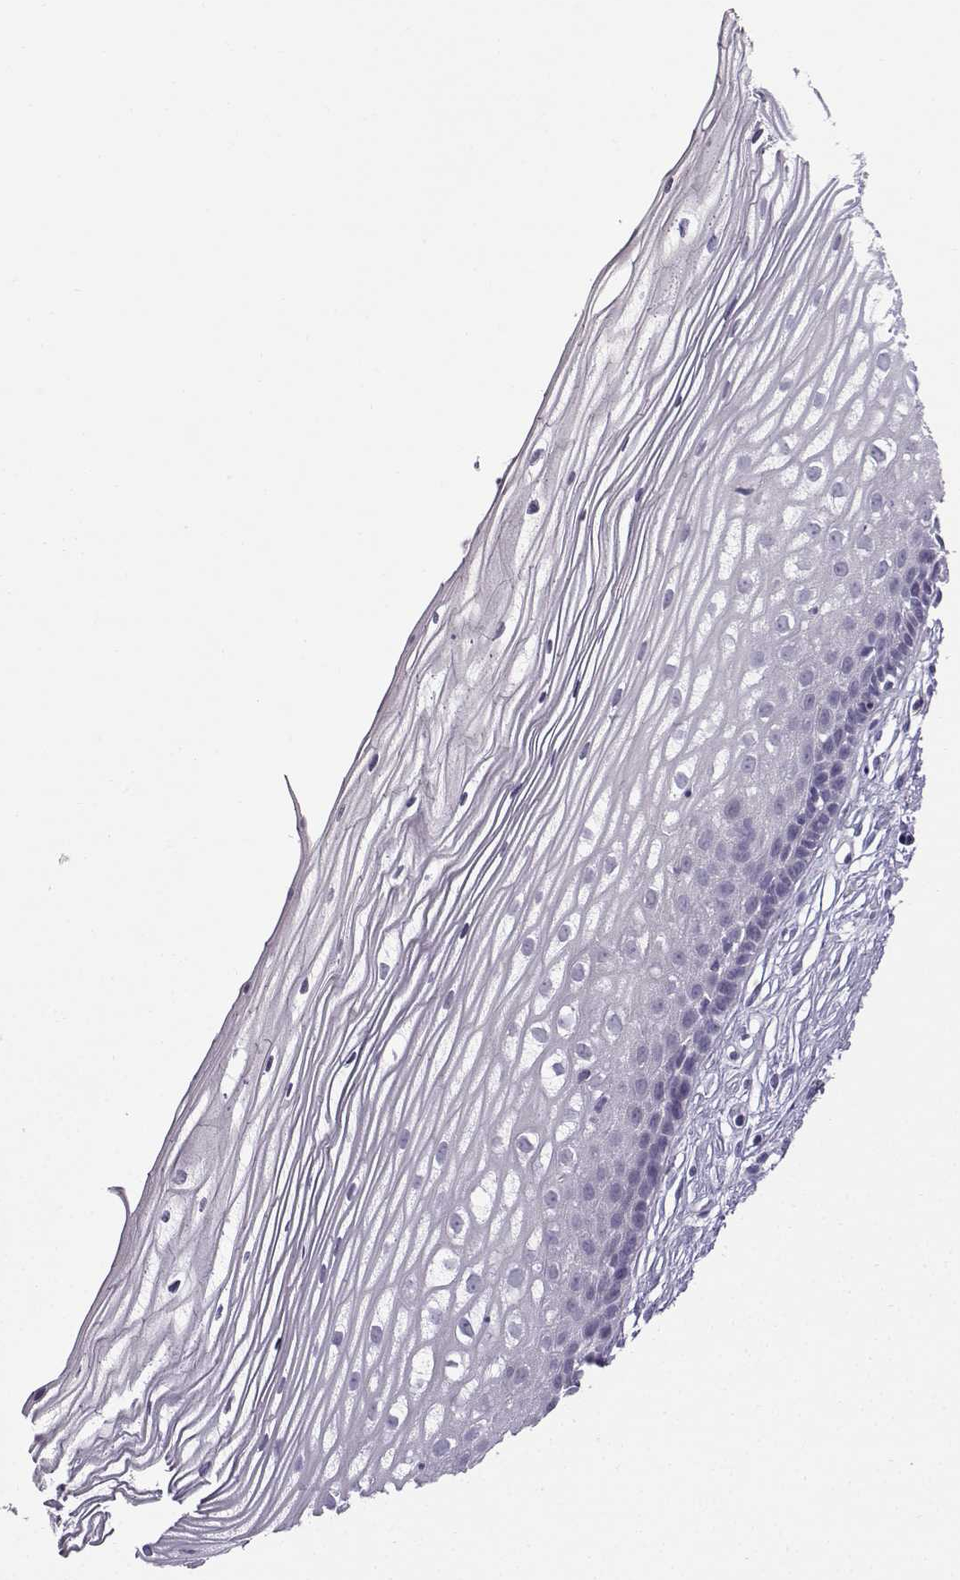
{"staining": {"intensity": "negative", "quantity": "none", "location": "none"}, "tissue": "cervix", "cell_type": "Glandular cells", "image_type": "normal", "snomed": [{"axis": "morphology", "description": "Normal tissue, NOS"}, {"axis": "topography", "description": "Cervix"}], "caption": "Immunohistochemistry photomicrograph of normal cervix: human cervix stained with DAB exhibits no significant protein staining in glandular cells.", "gene": "ZBTB8B", "patient": {"sex": "female", "age": 40}}